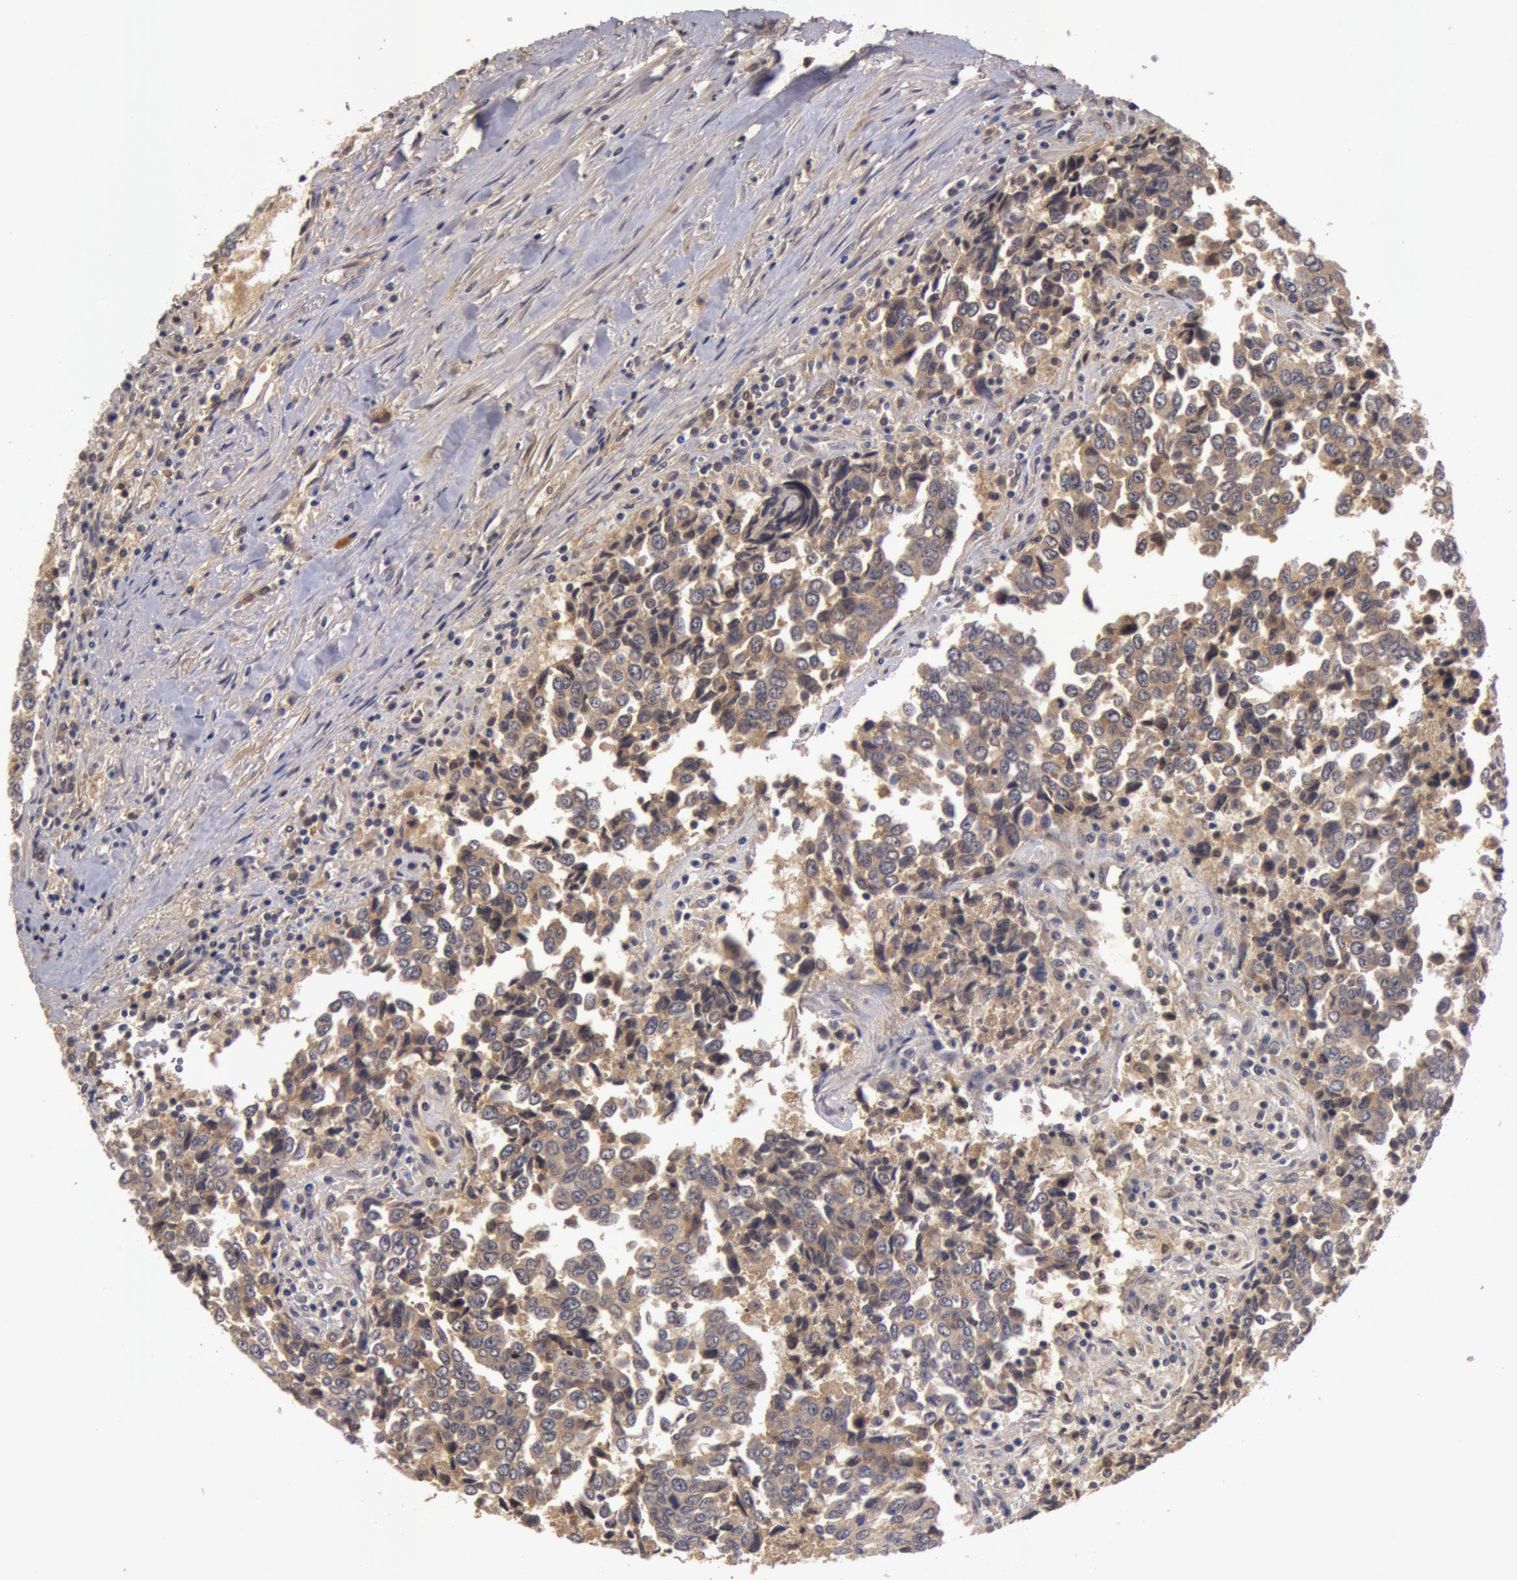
{"staining": {"intensity": "moderate", "quantity": ">75%", "location": "cytoplasmic/membranous"}, "tissue": "urothelial cancer", "cell_type": "Tumor cells", "image_type": "cancer", "snomed": [{"axis": "morphology", "description": "Urothelial carcinoma, High grade"}, {"axis": "topography", "description": "Urinary bladder"}], "caption": "DAB (3,3'-diaminobenzidine) immunohistochemical staining of human high-grade urothelial carcinoma reveals moderate cytoplasmic/membranous protein expression in approximately >75% of tumor cells. (DAB (3,3'-diaminobenzidine) IHC, brown staining for protein, blue staining for nuclei).", "gene": "BCHE", "patient": {"sex": "male", "age": 86}}